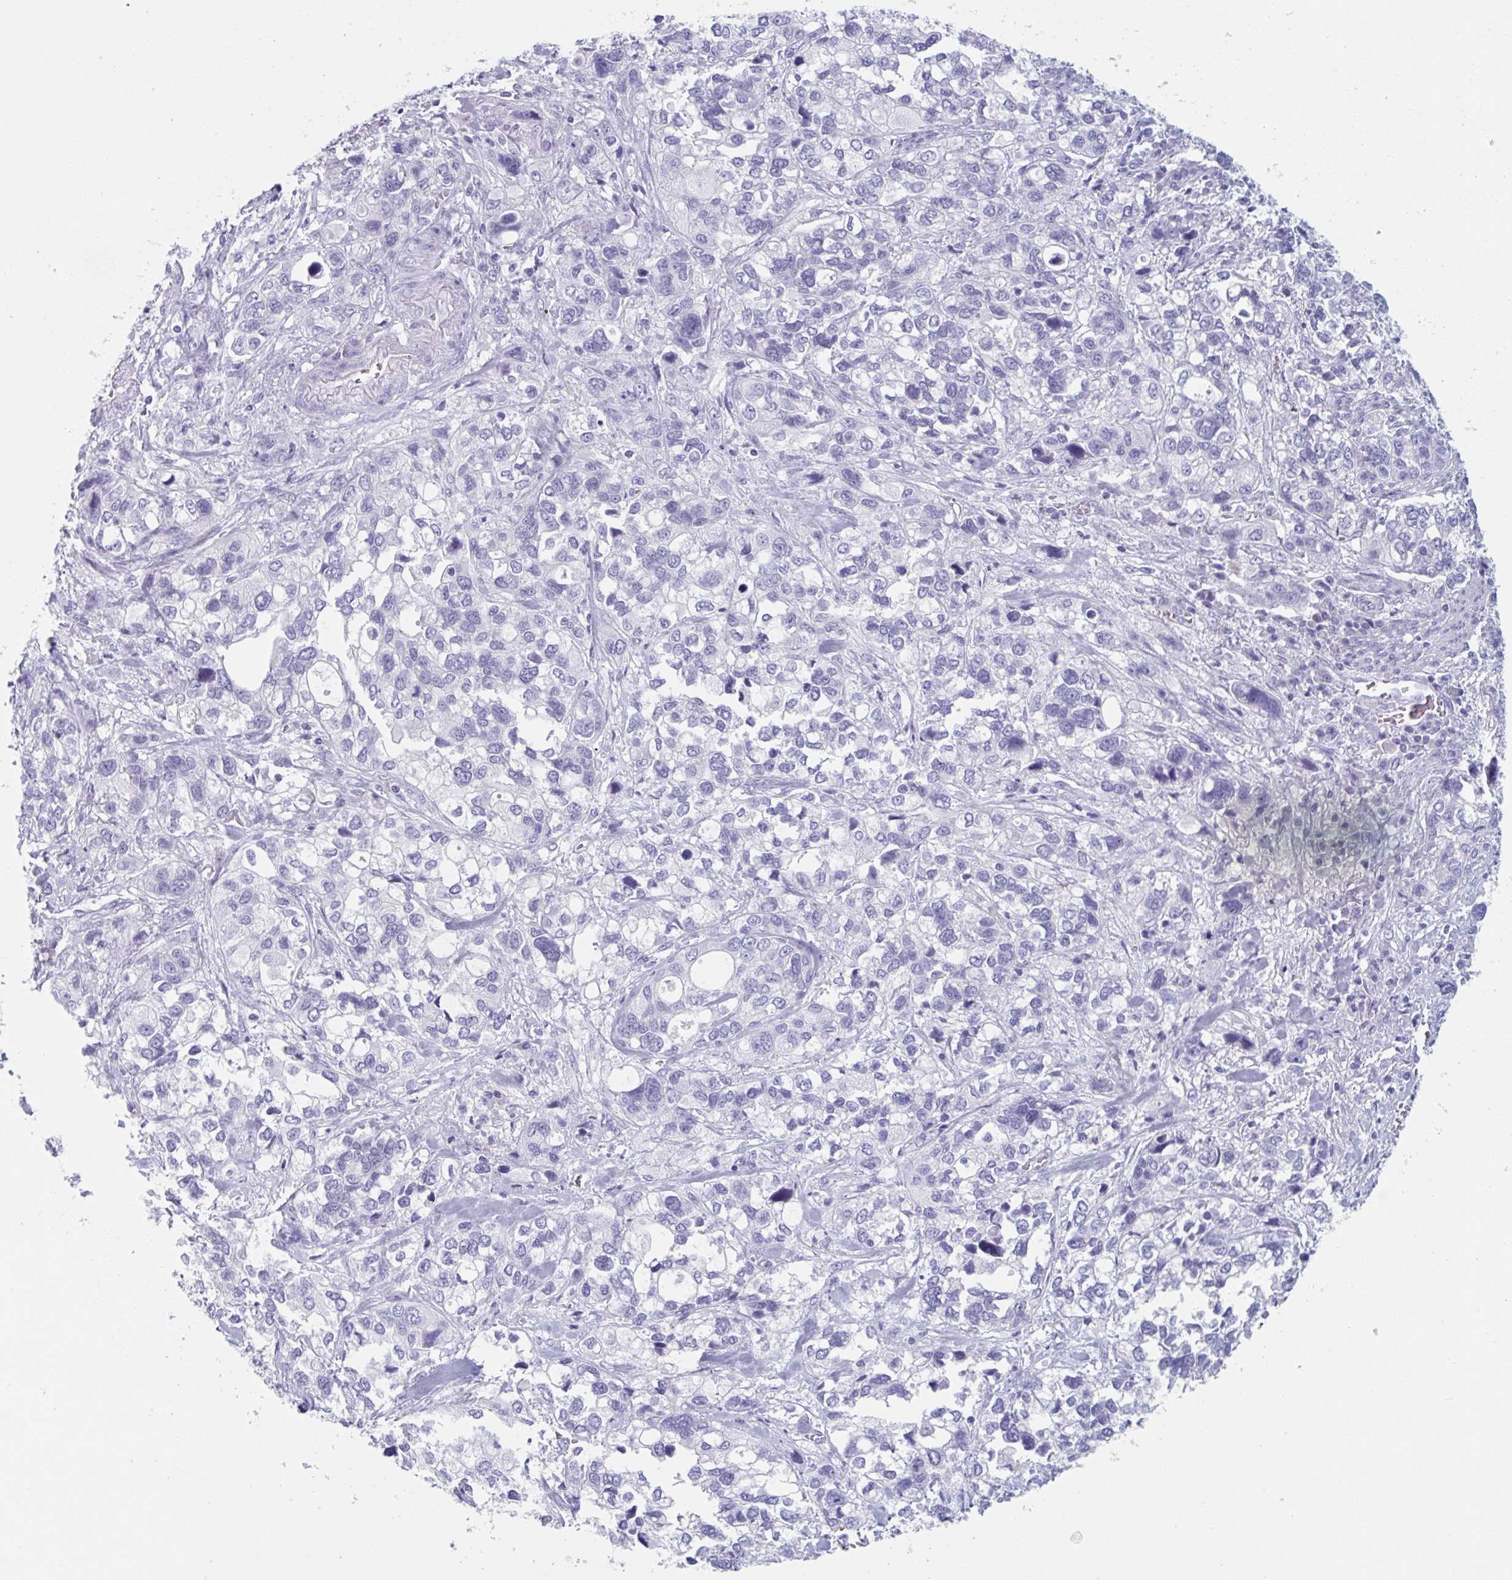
{"staining": {"intensity": "negative", "quantity": "none", "location": "none"}, "tissue": "stomach cancer", "cell_type": "Tumor cells", "image_type": "cancer", "snomed": [{"axis": "morphology", "description": "Adenocarcinoma, NOS"}, {"axis": "topography", "description": "Stomach, upper"}], "caption": "Tumor cells show no significant protein staining in stomach cancer. The staining was performed using DAB to visualize the protein expression in brown, while the nuclei were stained in blue with hematoxylin (Magnification: 20x).", "gene": "HSD11B2", "patient": {"sex": "female", "age": 81}}